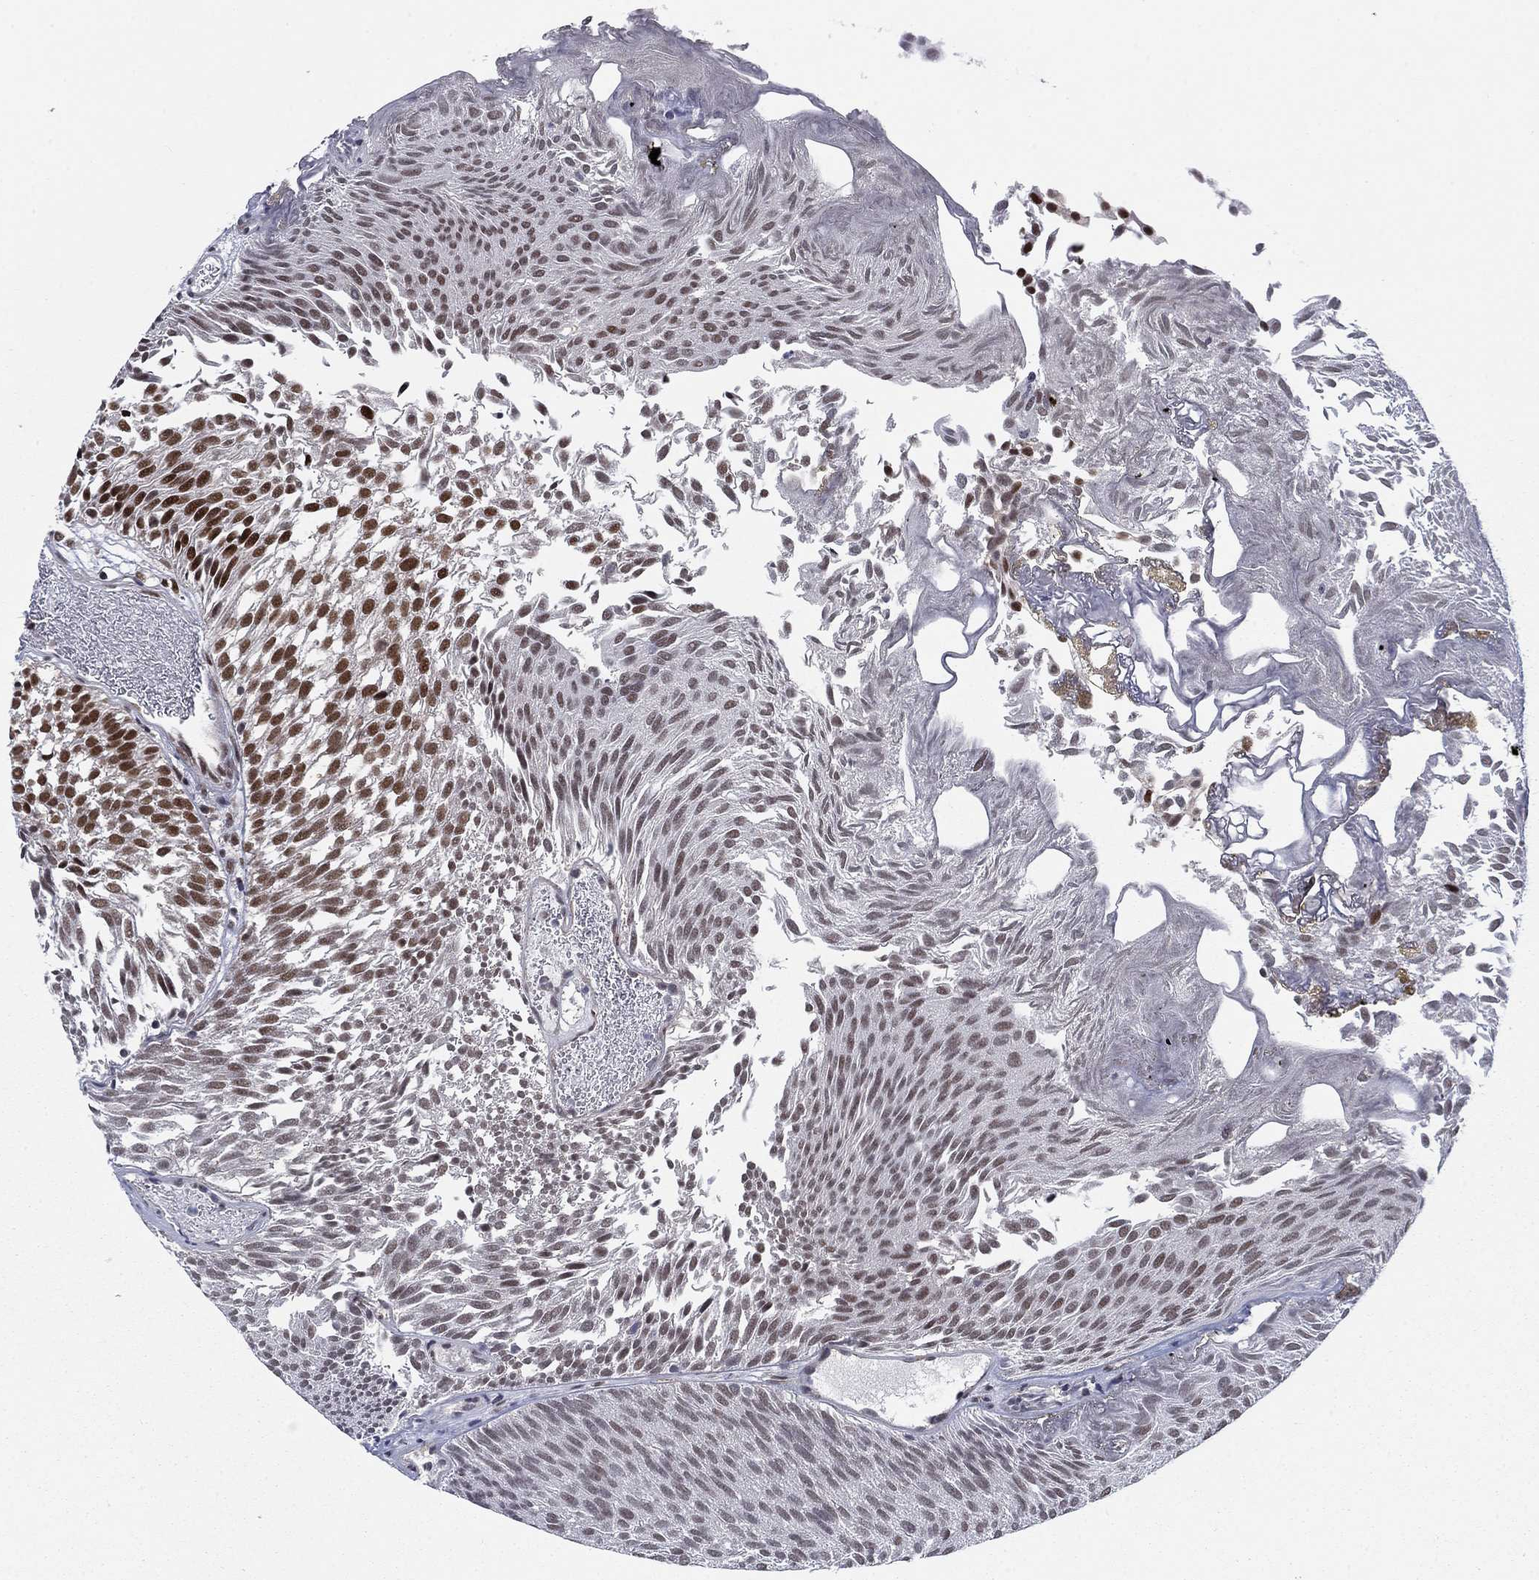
{"staining": {"intensity": "strong", "quantity": "25%-75%", "location": "nuclear"}, "tissue": "urothelial cancer", "cell_type": "Tumor cells", "image_type": "cancer", "snomed": [{"axis": "morphology", "description": "Urothelial carcinoma, Low grade"}, {"axis": "topography", "description": "Urinary bladder"}], "caption": "Strong nuclear staining for a protein is appreciated in approximately 25%-75% of tumor cells of urothelial carcinoma (low-grade) using IHC.", "gene": "RPRD1B", "patient": {"sex": "male", "age": 52}}